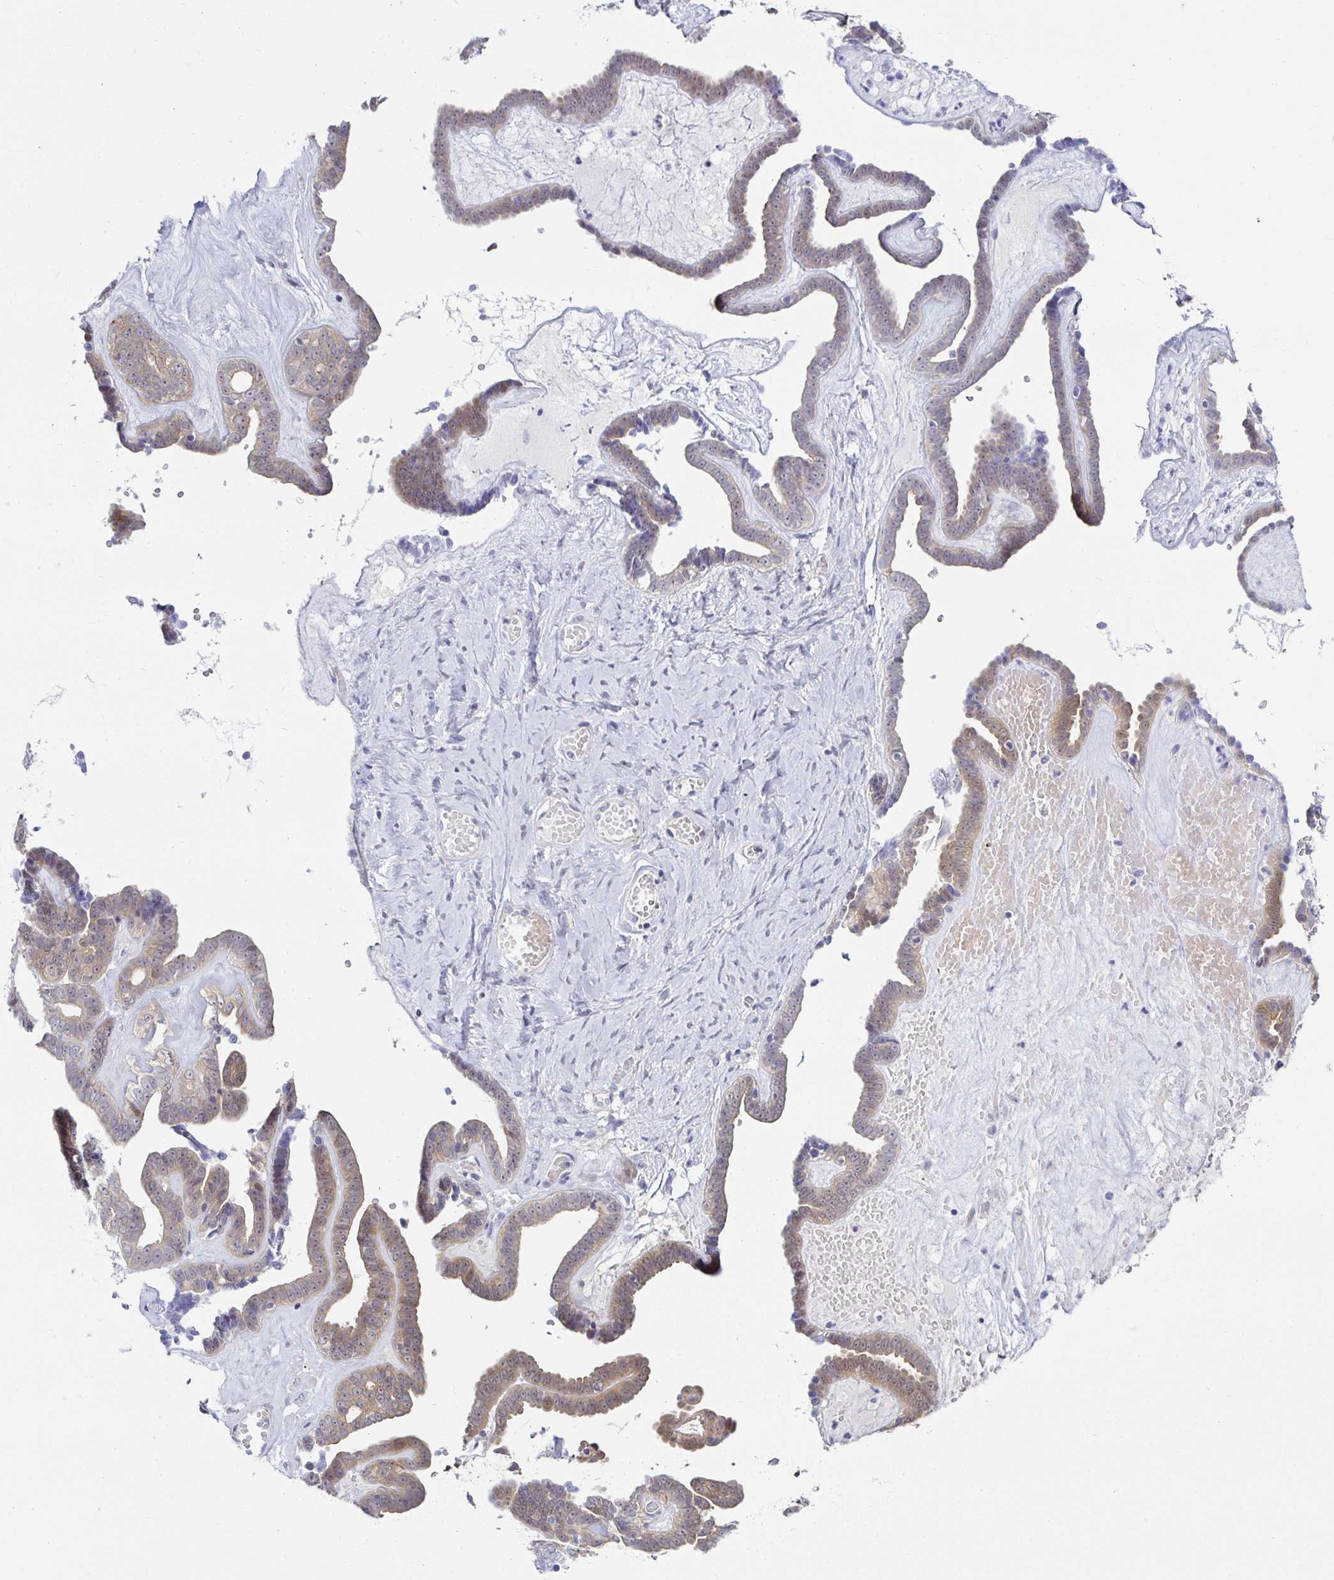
{"staining": {"intensity": "strong", "quantity": "25%-75%", "location": "cytoplasmic/membranous"}, "tissue": "ovarian cancer", "cell_type": "Tumor cells", "image_type": "cancer", "snomed": [{"axis": "morphology", "description": "Cystadenocarcinoma, serous, NOS"}, {"axis": "topography", "description": "Ovary"}], "caption": "Human ovarian serous cystadenocarcinoma stained with a protein marker demonstrates strong staining in tumor cells.", "gene": "MON2", "patient": {"sex": "female", "age": 71}}